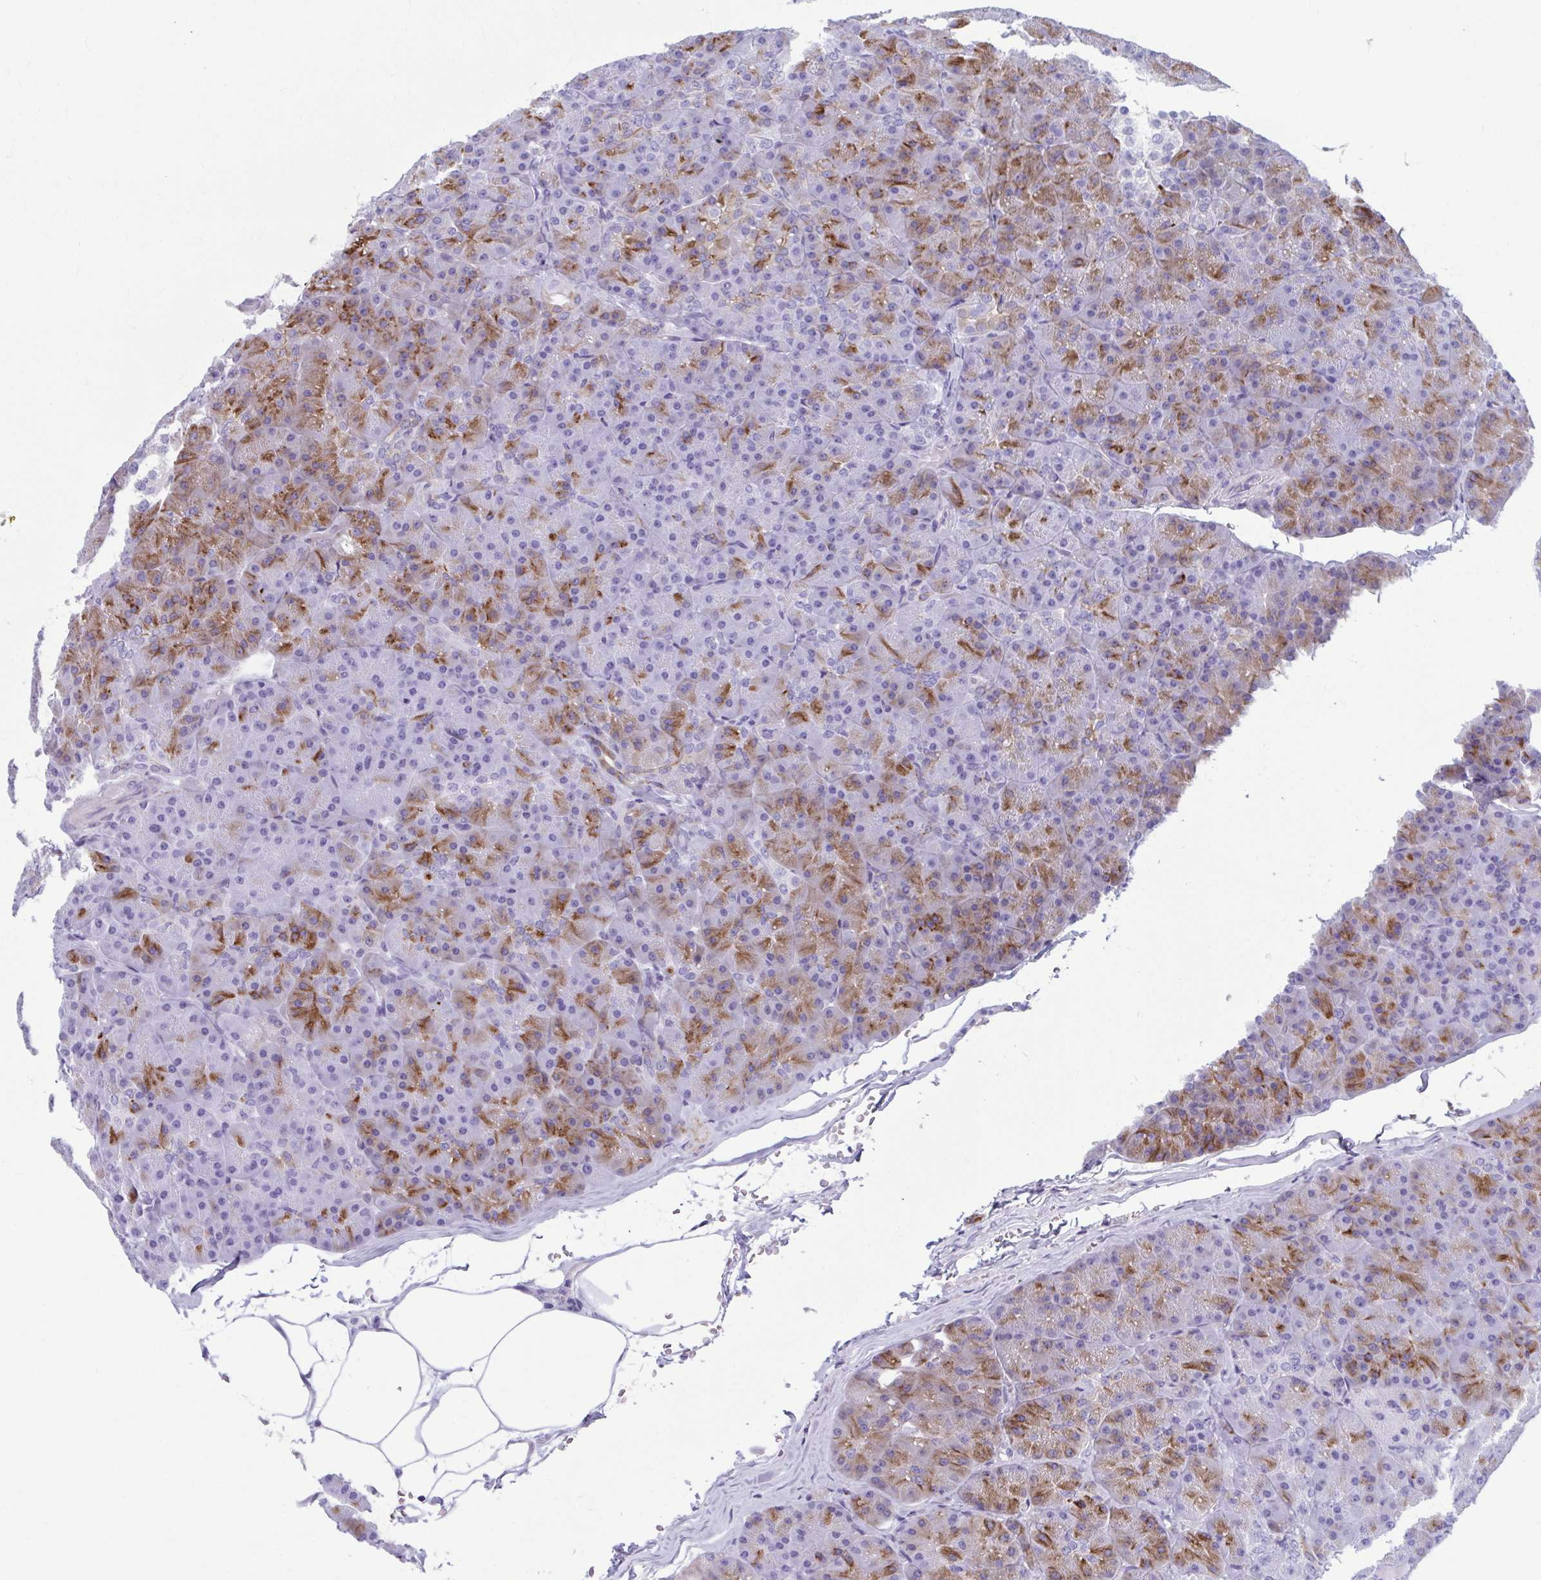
{"staining": {"intensity": "moderate", "quantity": "25%-75%", "location": "cytoplasmic/membranous"}, "tissue": "pancreas", "cell_type": "Exocrine glandular cells", "image_type": "normal", "snomed": [{"axis": "morphology", "description": "Normal tissue, NOS"}, {"axis": "topography", "description": "Pancreas"}], "caption": "A medium amount of moderate cytoplasmic/membranous positivity is seen in about 25%-75% of exocrine glandular cells in normal pancreas. (DAB (3,3'-diaminobenzidine) IHC with brightfield microscopy, high magnification).", "gene": "TCEAL3", "patient": {"sex": "male", "age": 57}}